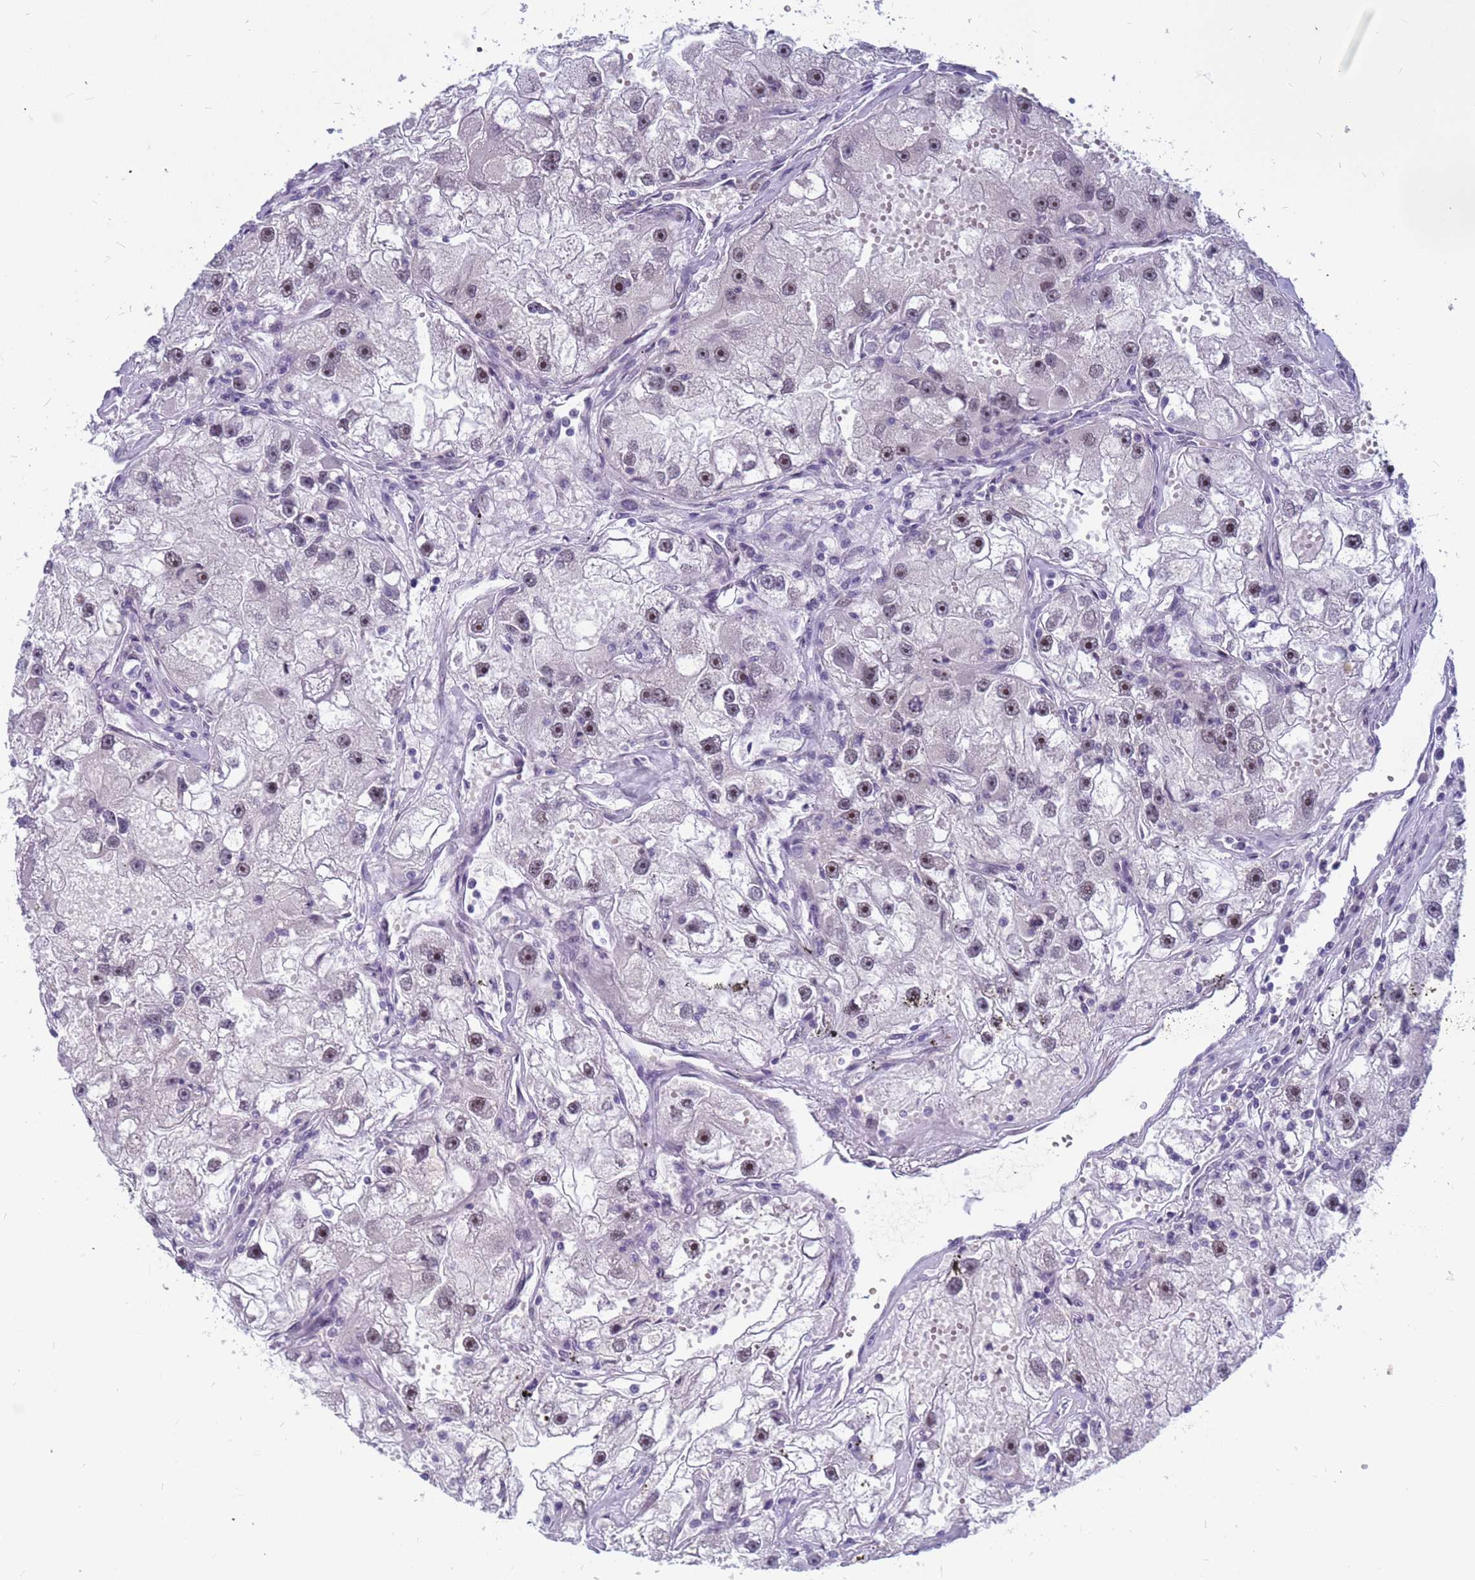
{"staining": {"intensity": "weak", "quantity": "25%-75%", "location": "nuclear"}, "tissue": "renal cancer", "cell_type": "Tumor cells", "image_type": "cancer", "snomed": [{"axis": "morphology", "description": "Adenocarcinoma, NOS"}, {"axis": "topography", "description": "Kidney"}], "caption": "Human renal cancer (adenocarcinoma) stained with a protein marker displays weak staining in tumor cells.", "gene": "CXorf65", "patient": {"sex": "male", "age": 63}}